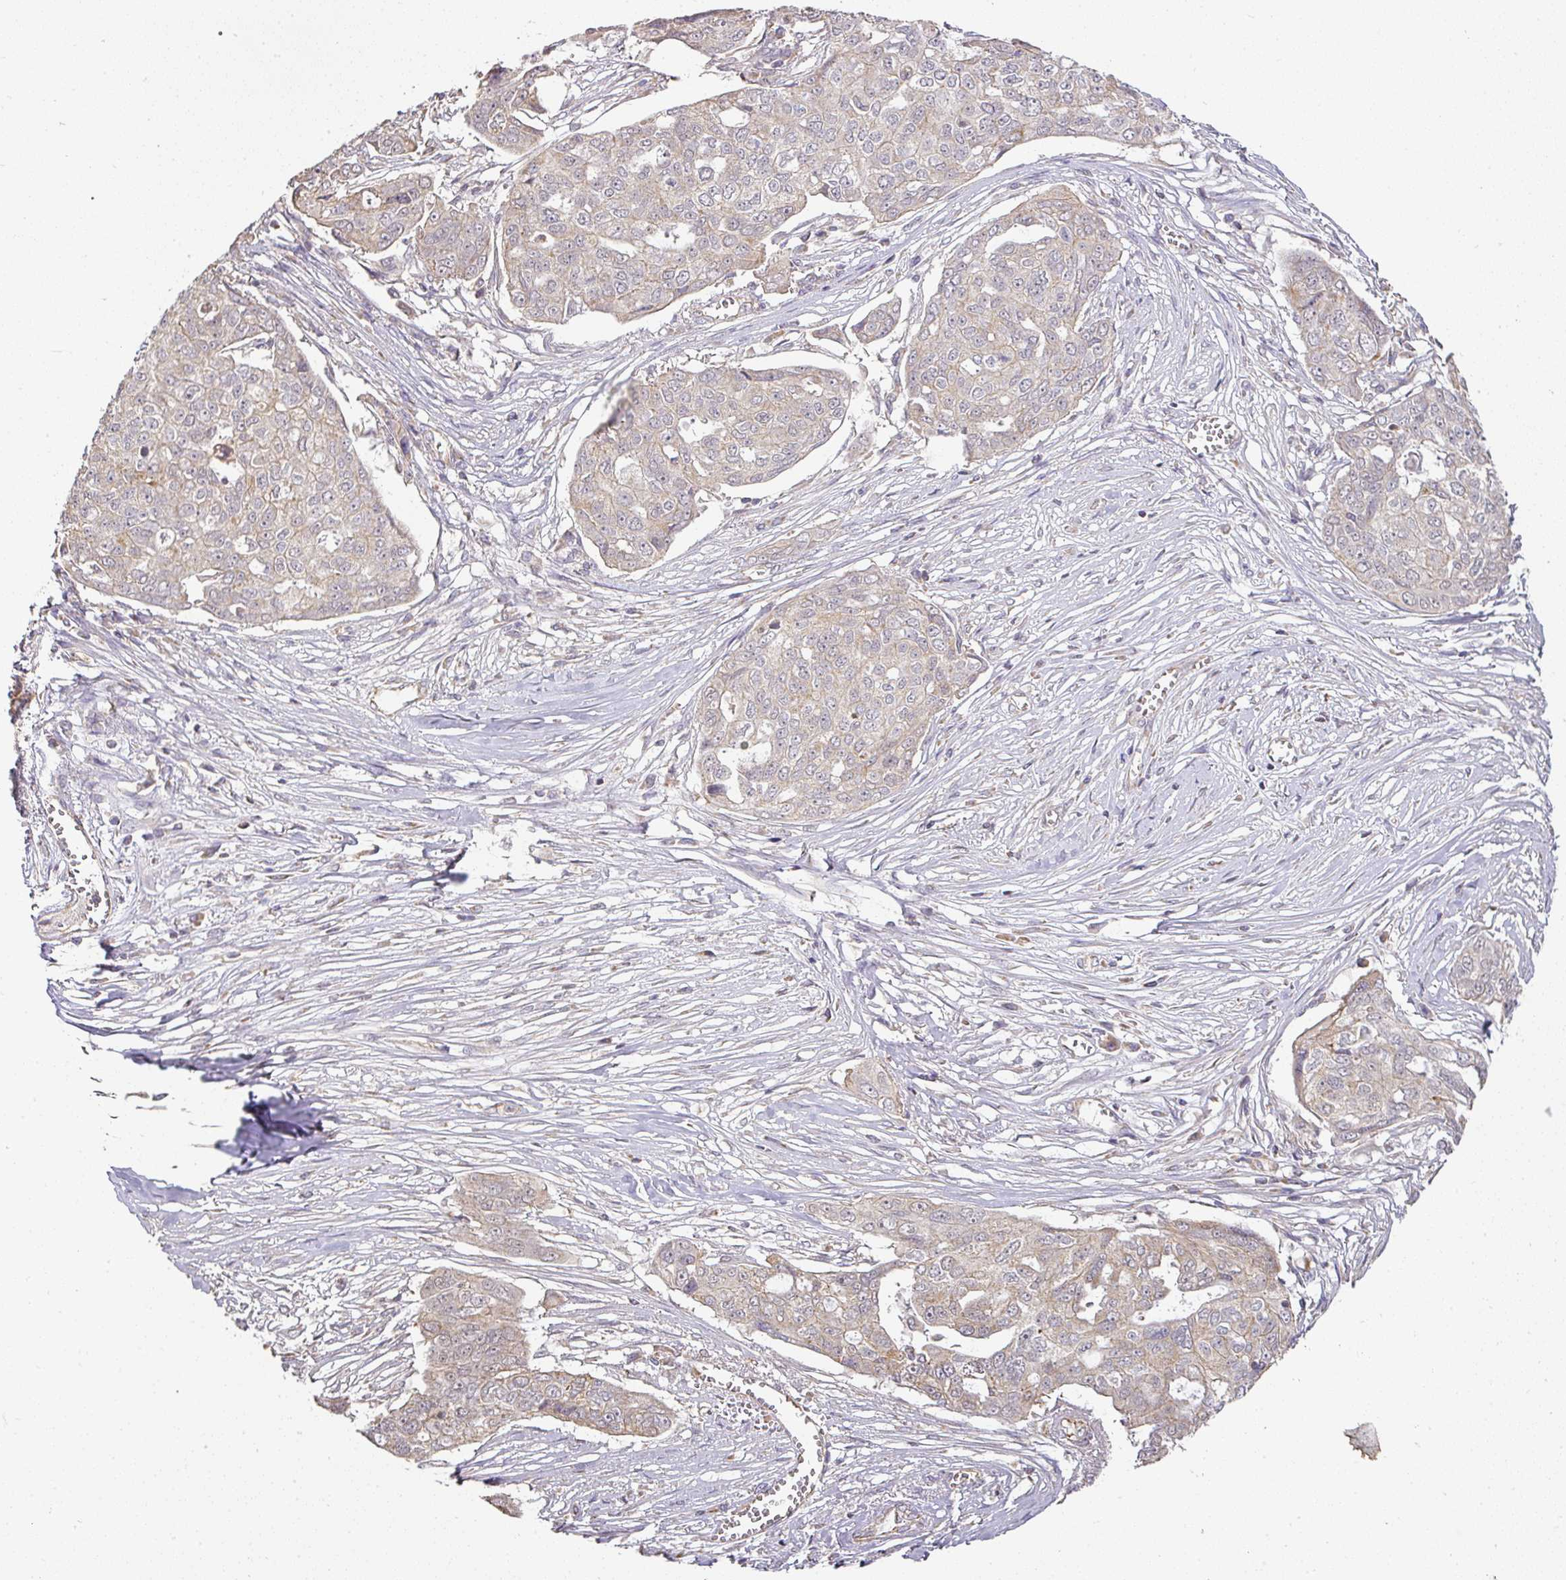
{"staining": {"intensity": "weak", "quantity": "25%-75%", "location": "cytoplasmic/membranous"}, "tissue": "ovarian cancer", "cell_type": "Tumor cells", "image_type": "cancer", "snomed": [{"axis": "morphology", "description": "Carcinoma, endometroid"}, {"axis": "topography", "description": "Ovary"}], "caption": "Ovarian endometroid carcinoma tissue exhibits weak cytoplasmic/membranous expression in about 25%-75% of tumor cells, visualized by immunohistochemistry.", "gene": "MYOM2", "patient": {"sex": "female", "age": 70}}